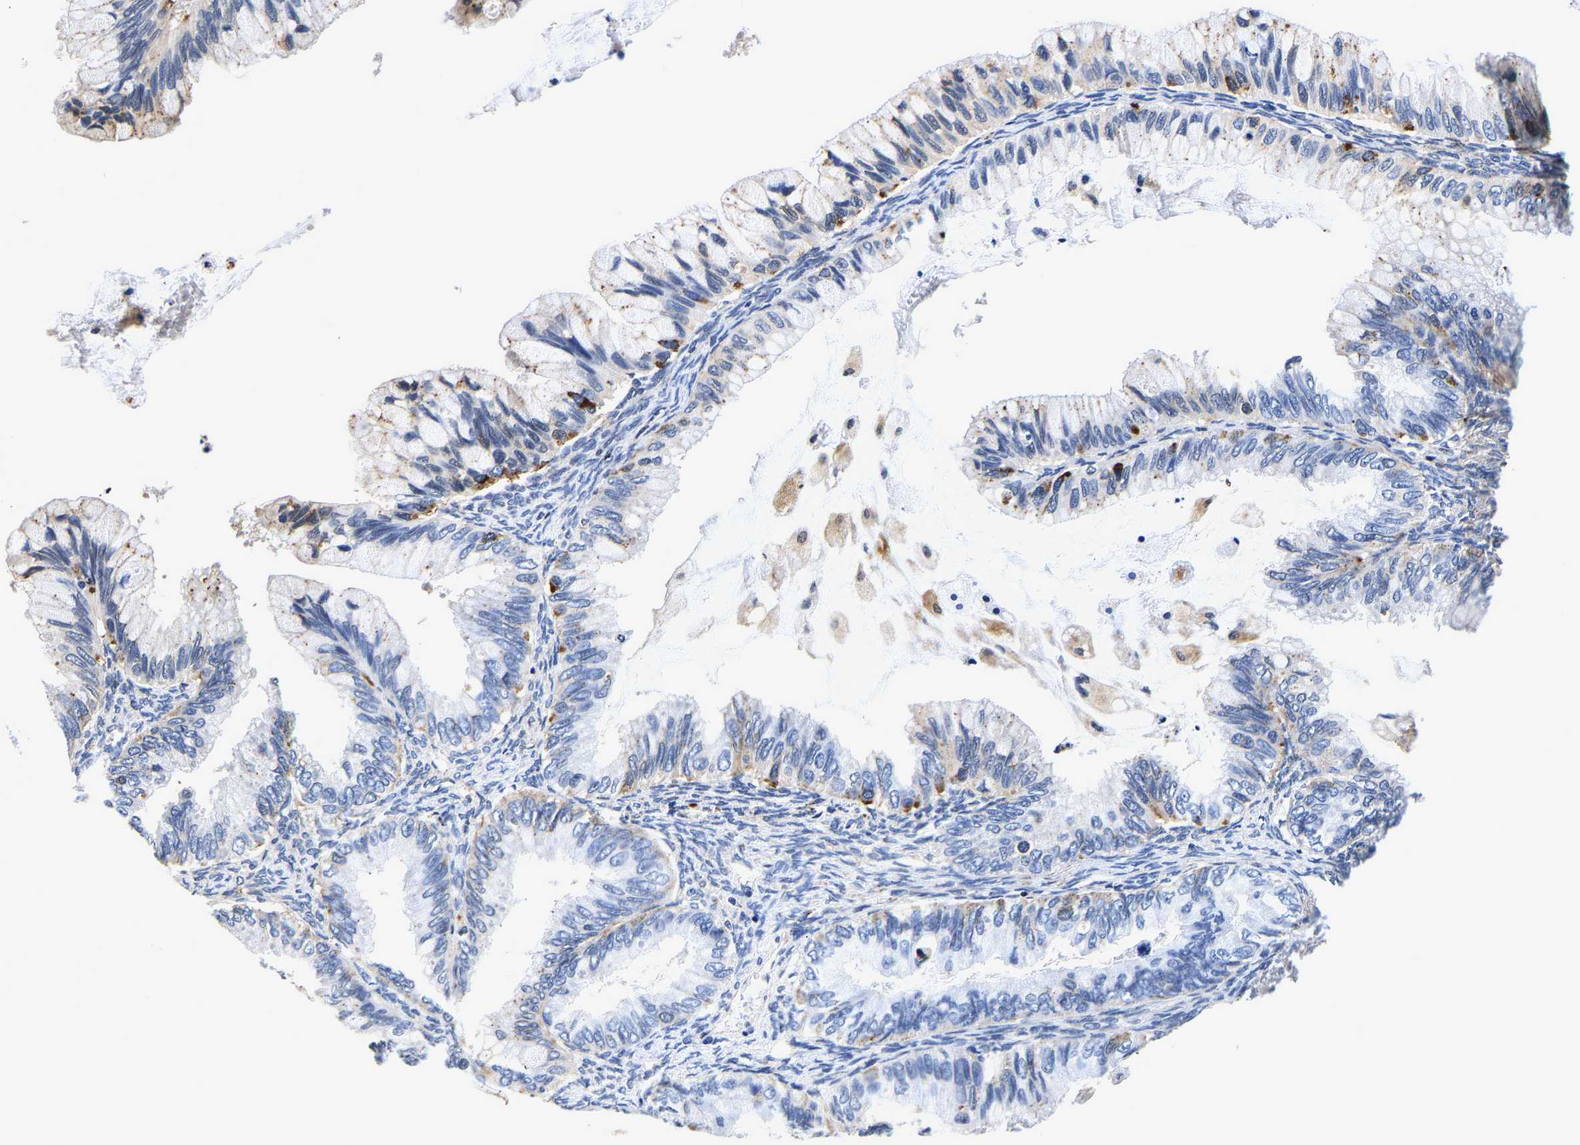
{"staining": {"intensity": "negative", "quantity": "none", "location": "none"}, "tissue": "ovarian cancer", "cell_type": "Tumor cells", "image_type": "cancer", "snomed": [{"axis": "morphology", "description": "Cystadenocarcinoma, mucinous, NOS"}, {"axis": "topography", "description": "Ovary"}], "caption": "There is no significant staining in tumor cells of ovarian cancer (mucinous cystadenocarcinoma). (Brightfield microscopy of DAB (3,3'-diaminobenzidine) IHC at high magnification).", "gene": "GRN", "patient": {"sex": "female", "age": 80}}